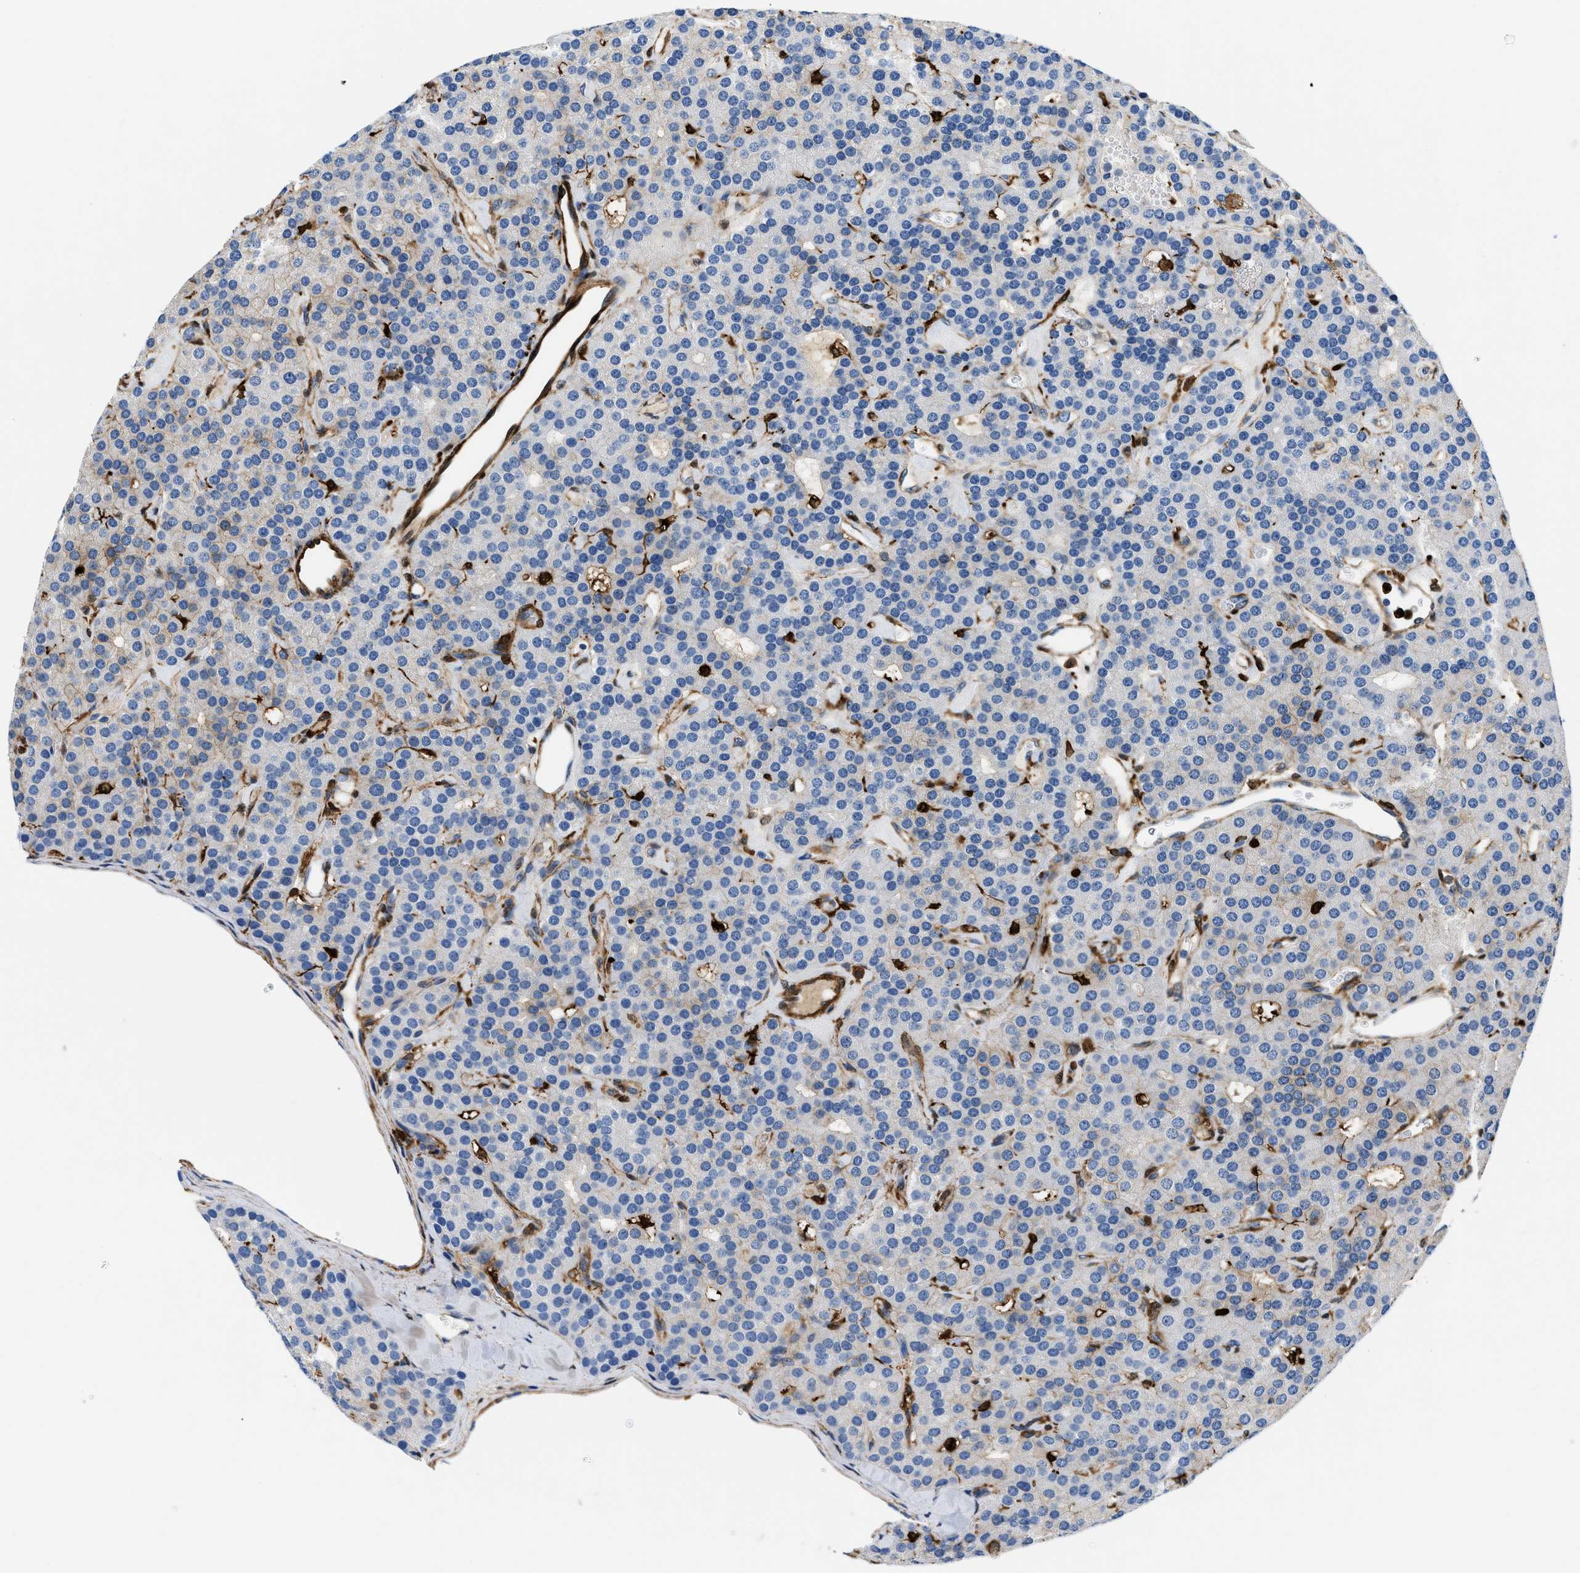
{"staining": {"intensity": "negative", "quantity": "none", "location": "none"}, "tissue": "parathyroid gland", "cell_type": "Glandular cells", "image_type": "normal", "snomed": [{"axis": "morphology", "description": "Normal tissue, NOS"}, {"axis": "morphology", "description": "Adenoma, NOS"}, {"axis": "topography", "description": "Parathyroid gland"}], "caption": "DAB (3,3'-diaminobenzidine) immunohistochemical staining of benign parathyroid gland exhibits no significant staining in glandular cells. The staining was performed using DAB (3,3'-diaminobenzidine) to visualize the protein expression in brown, while the nuclei were stained in blue with hematoxylin (Magnification: 20x).", "gene": "GSN", "patient": {"sex": "female", "age": 86}}